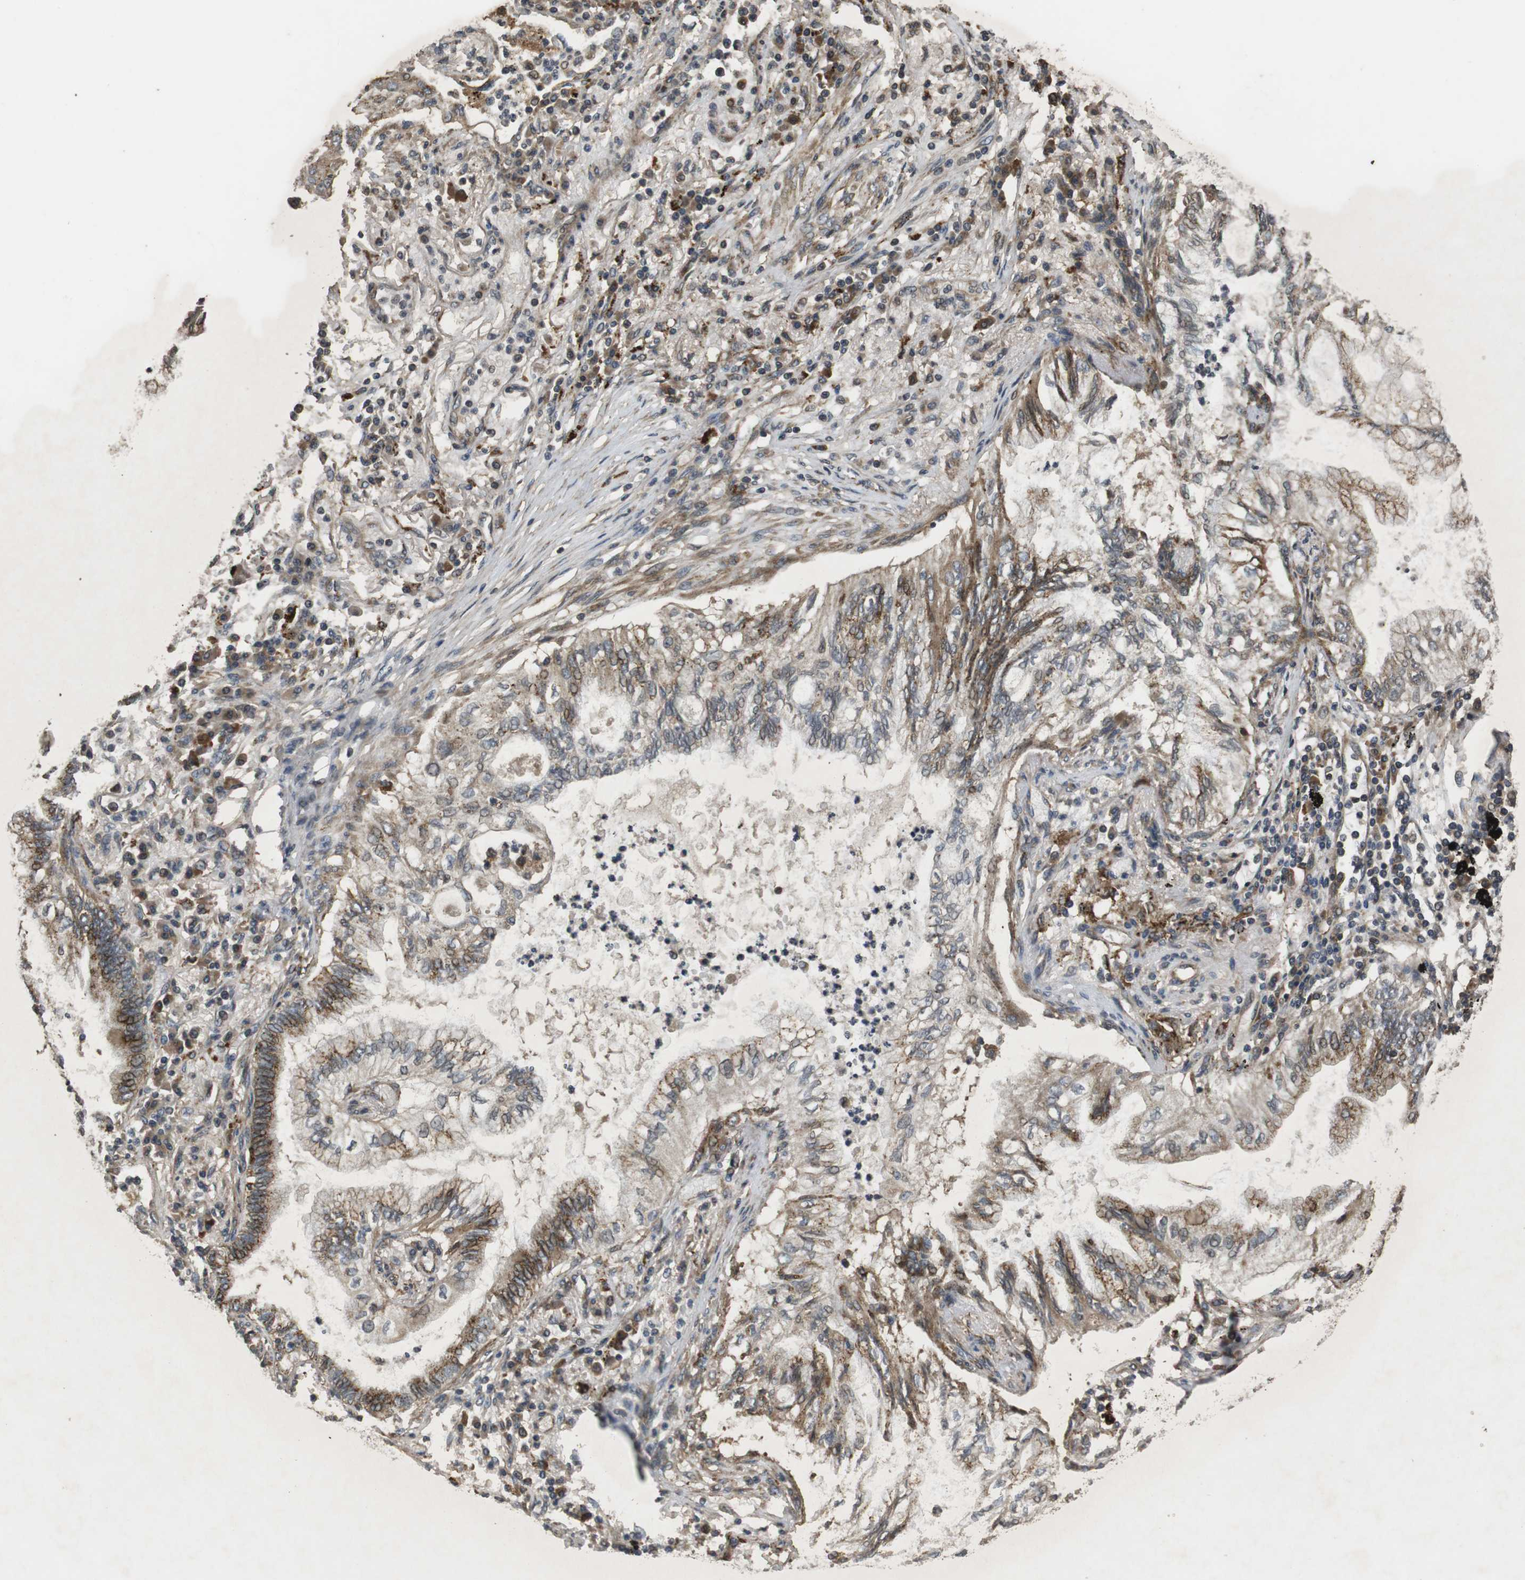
{"staining": {"intensity": "moderate", "quantity": ">75%", "location": "cytoplasmic/membranous"}, "tissue": "lung cancer", "cell_type": "Tumor cells", "image_type": "cancer", "snomed": [{"axis": "morphology", "description": "Normal tissue, NOS"}, {"axis": "morphology", "description": "Adenocarcinoma, NOS"}, {"axis": "topography", "description": "Bronchus"}, {"axis": "topography", "description": "Lung"}], "caption": "High-power microscopy captured an immunohistochemistry image of lung cancer (adenocarcinoma), revealing moderate cytoplasmic/membranous staining in about >75% of tumor cells.", "gene": "FZD10", "patient": {"sex": "female", "age": 70}}